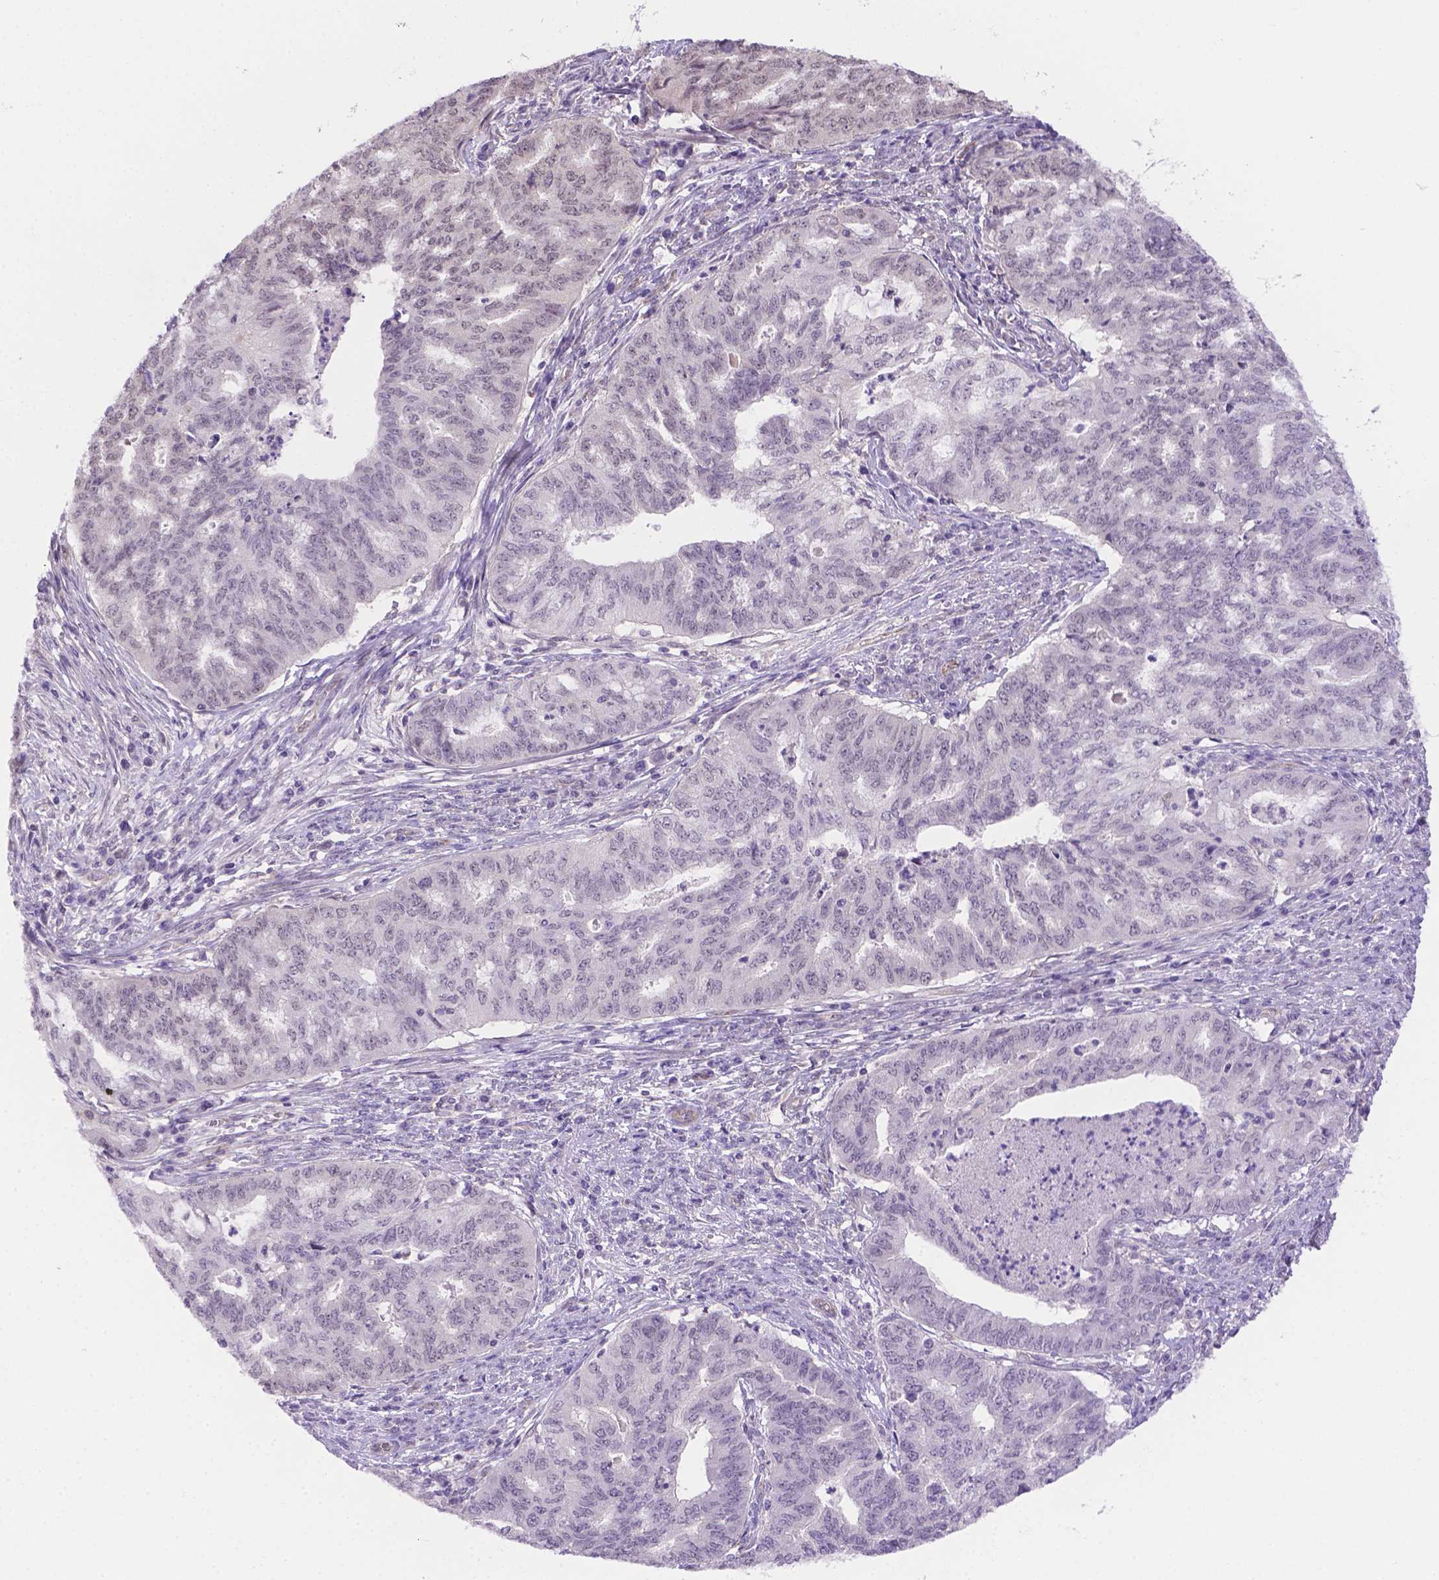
{"staining": {"intensity": "negative", "quantity": "none", "location": "none"}, "tissue": "endometrial cancer", "cell_type": "Tumor cells", "image_type": "cancer", "snomed": [{"axis": "morphology", "description": "Adenocarcinoma, NOS"}, {"axis": "topography", "description": "Endometrium"}], "caption": "Immunohistochemical staining of endometrial cancer shows no significant positivity in tumor cells.", "gene": "NXPE2", "patient": {"sex": "female", "age": 79}}